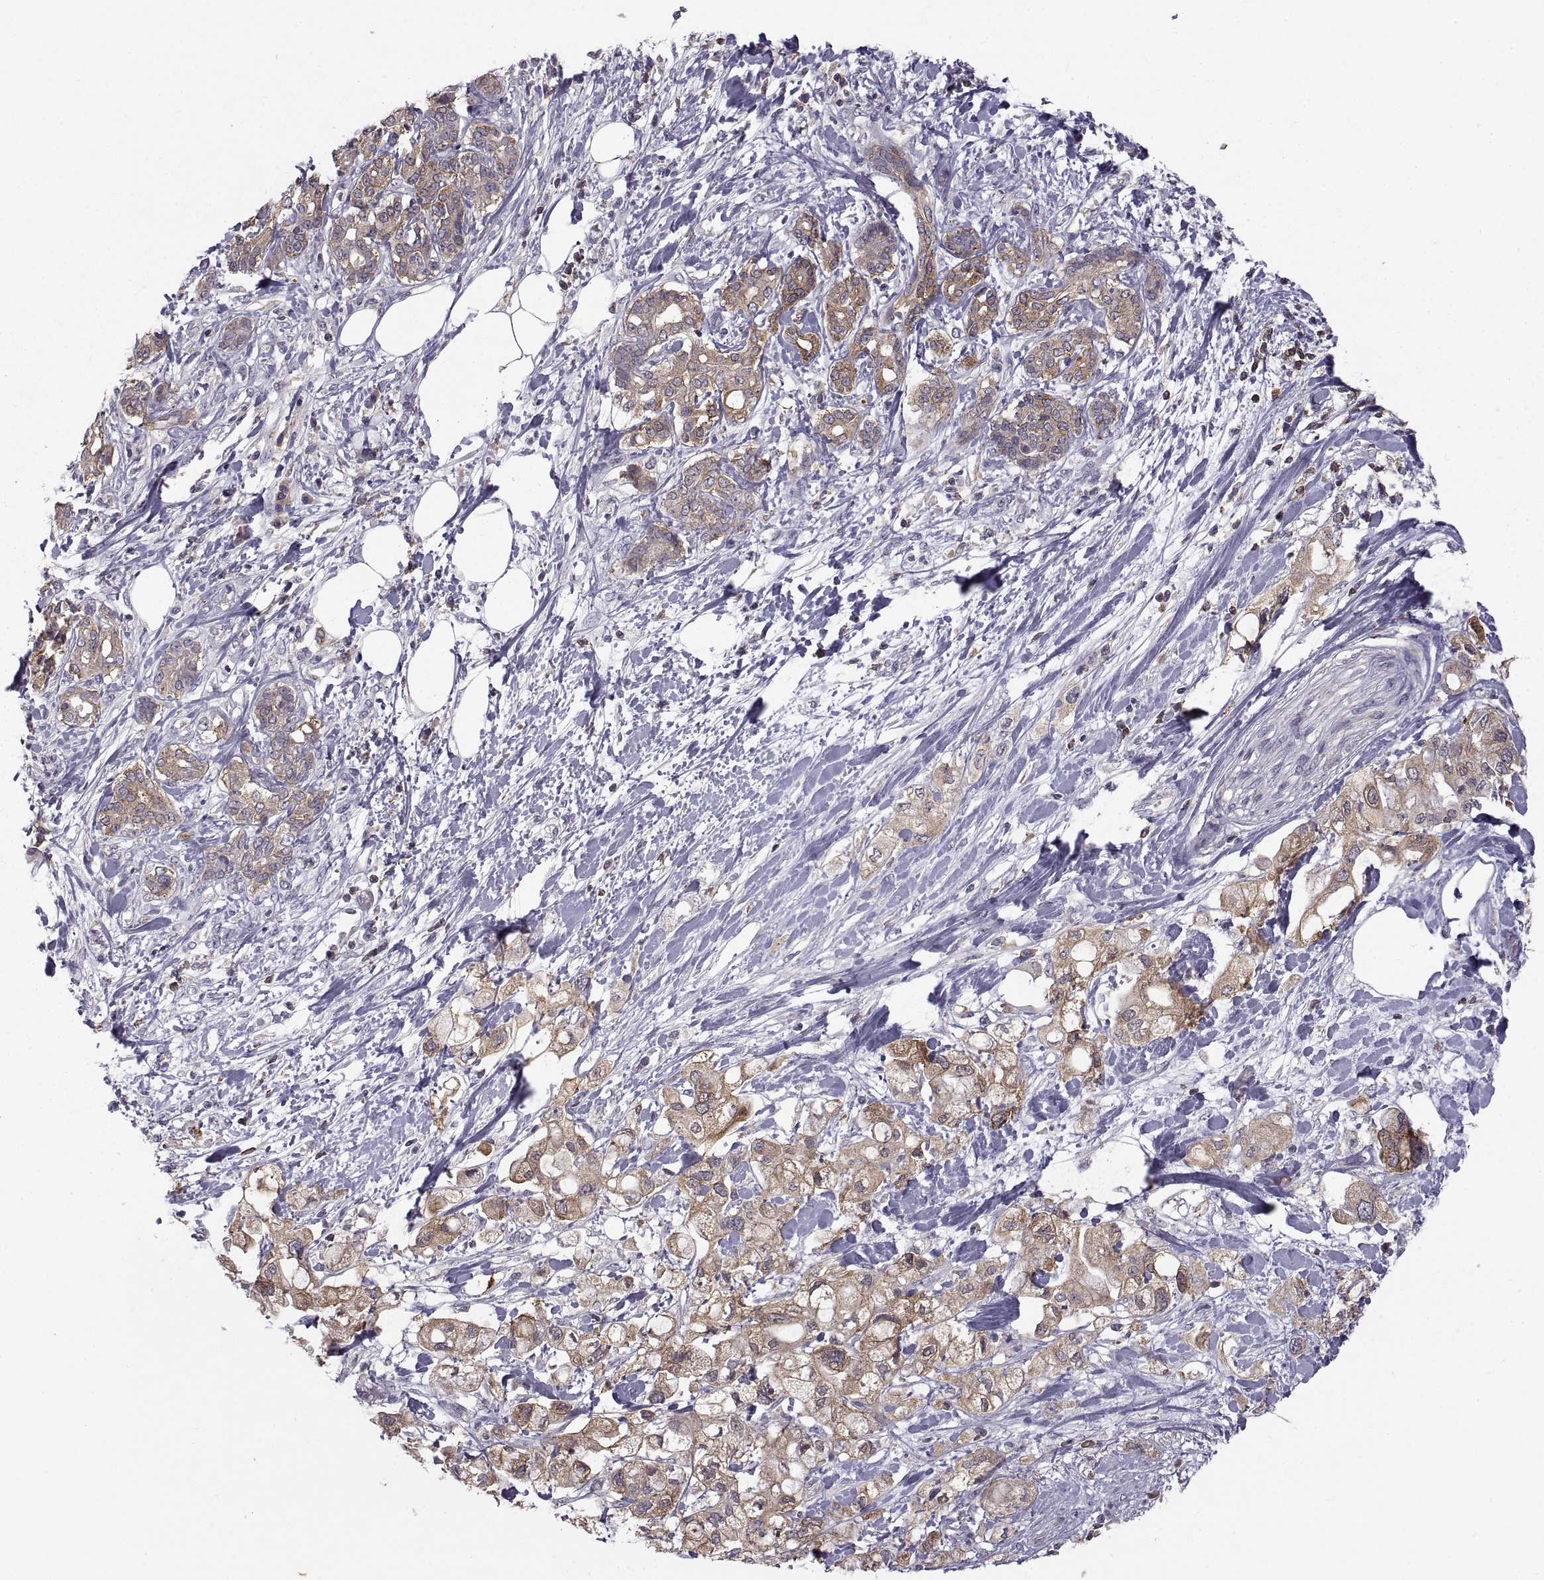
{"staining": {"intensity": "moderate", "quantity": "25%-75%", "location": "cytoplasmic/membranous"}, "tissue": "pancreatic cancer", "cell_type": "Tumor cells", "image_type": "cancer", "snomed": [{"axis": "morphology", "description": "Adenocarcinoma, NOS"}, {"axis": "topography", "description": "Pancreas"}], "caption": "The micrograph reveals immunohistochemical staining of pancreatic cancer. There is moderate cytoplasmic/membranous positivity is identified in about 25%-75% of tumor cells.", "gene": "EZR", "patient": {"sex": "female", "age": 56}}